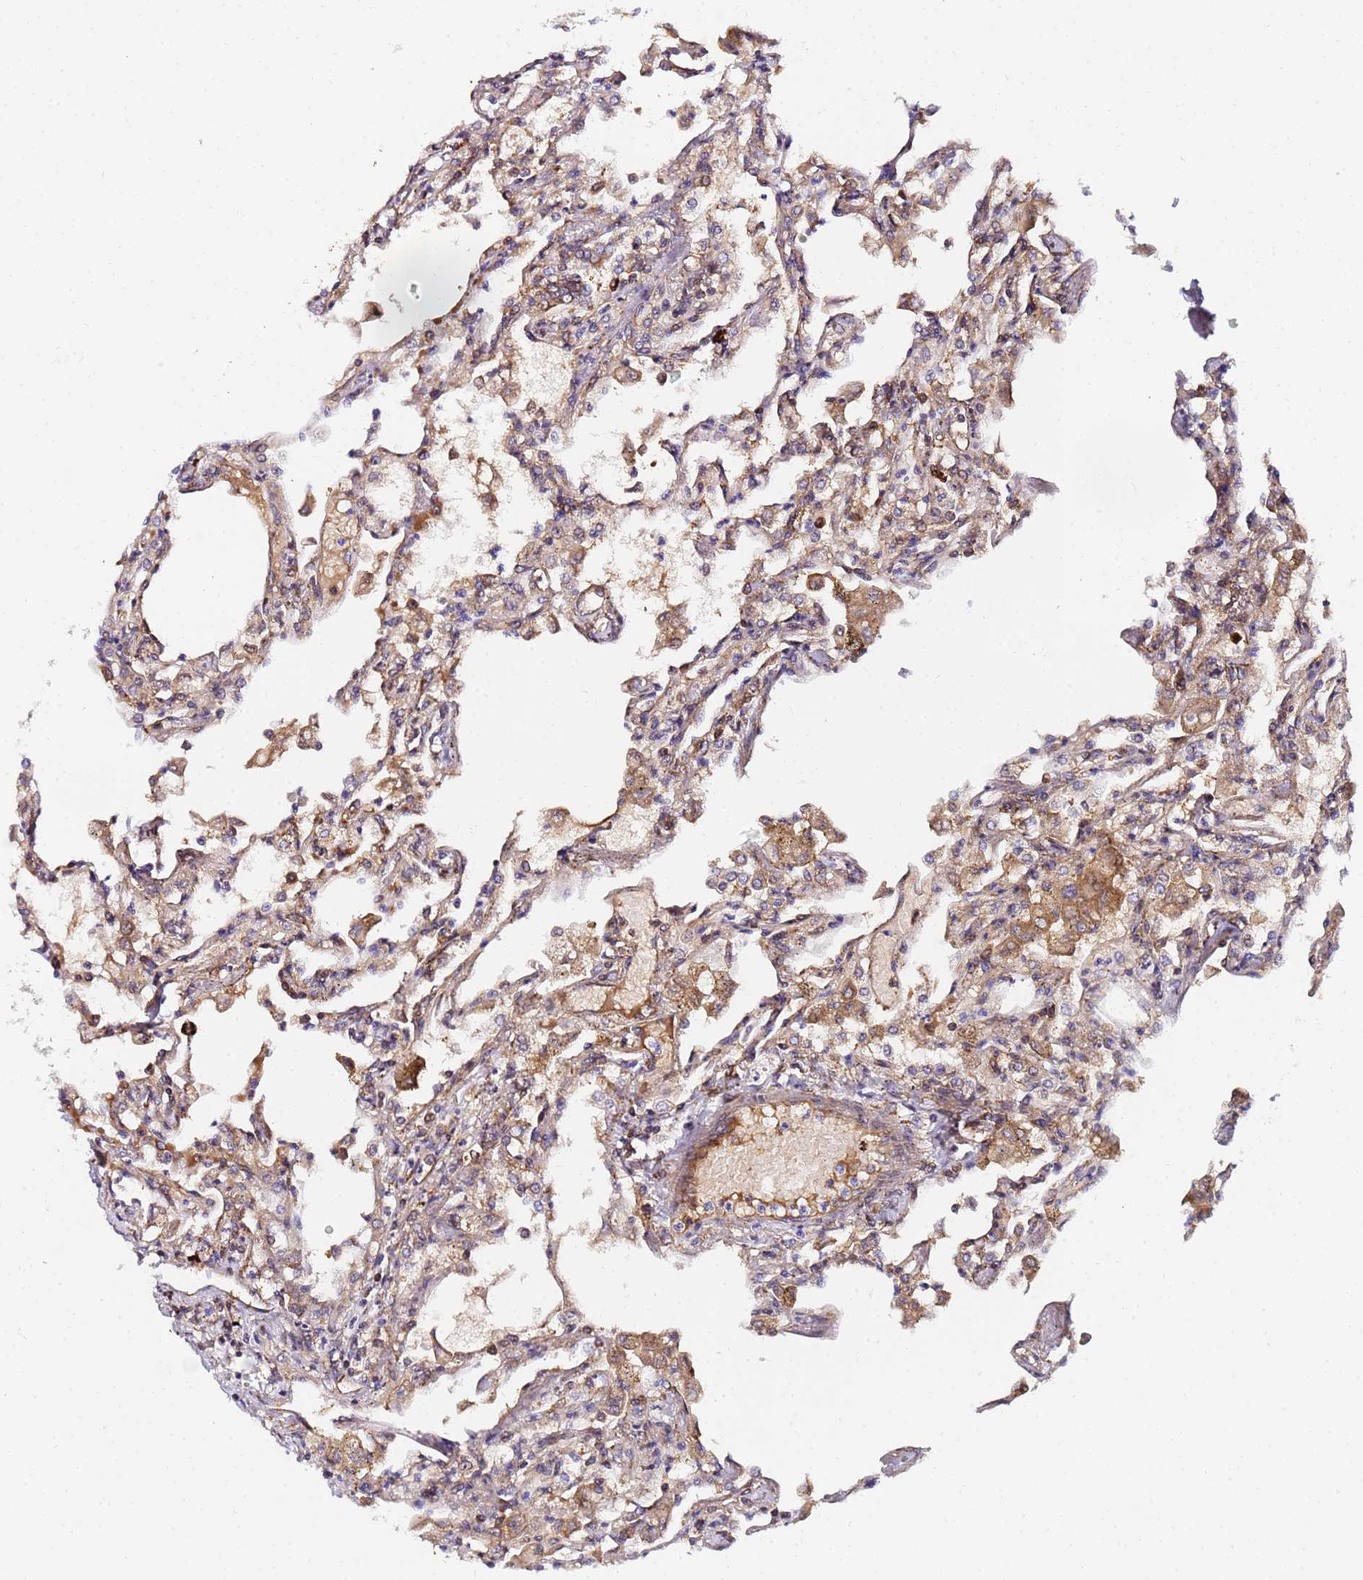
{"staining": {"intensity": "moderate", "quantity": "25%-75%", "location": "cytoplasmic/membranous"}, "tissue": "lung", "cell_type": "Alveolar cells", "image_type": "normal", "snomed": [{"axis": "morphology", "description": "Normal tissue, NOS"}, {"axis": "topography", "description": "Bronchus"}, {"axis": "topography", "description": "Lung"}], "caption": "Alveolar cells demonstrate medium levels of moderate cytoplasmic/membranous staining in about 25%-75% of cells in benign human lung. Nuclei are stained in blue.", "gene": "POM121C", "patient": {"sex": "female", "age": 49}}